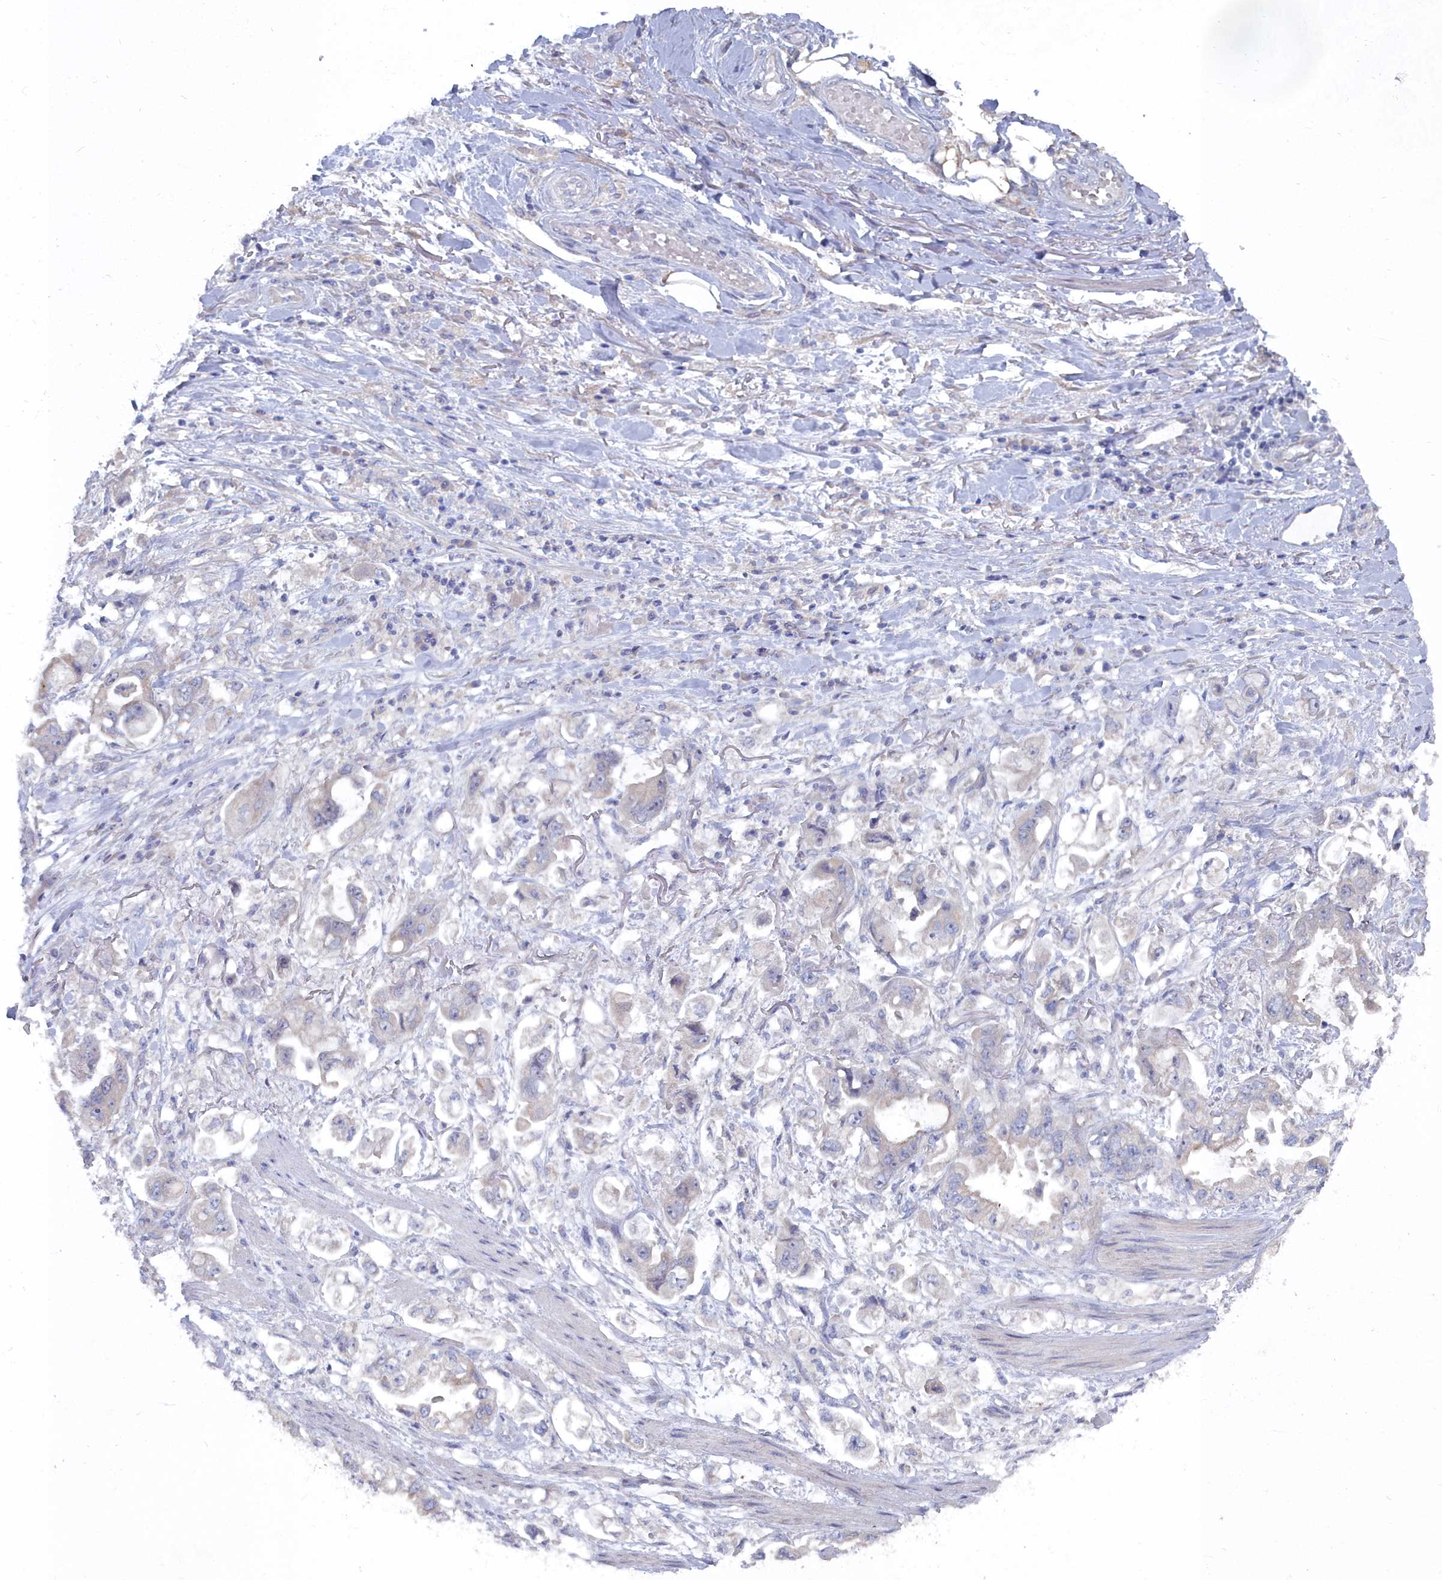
{"staining": {"intensity": "weak", "quantity": "<25%", "location": "cytoplasmic/membranous"}, "tissue": "stomach cancer", "cell_type": "Tumor cells", "image_type": "cancer", "snomed": [{"axis": "morphology", "description": "Adenocarcinoma, NOS"}, {"axis": "topography", "description": "Stomach"}], "caption": "IHC of stomach cancer (adenocarcinoma) reveals no positivity in tumor cells.", "gene": "CCDC149", "patient": {"sex": "male", "age": 62}}